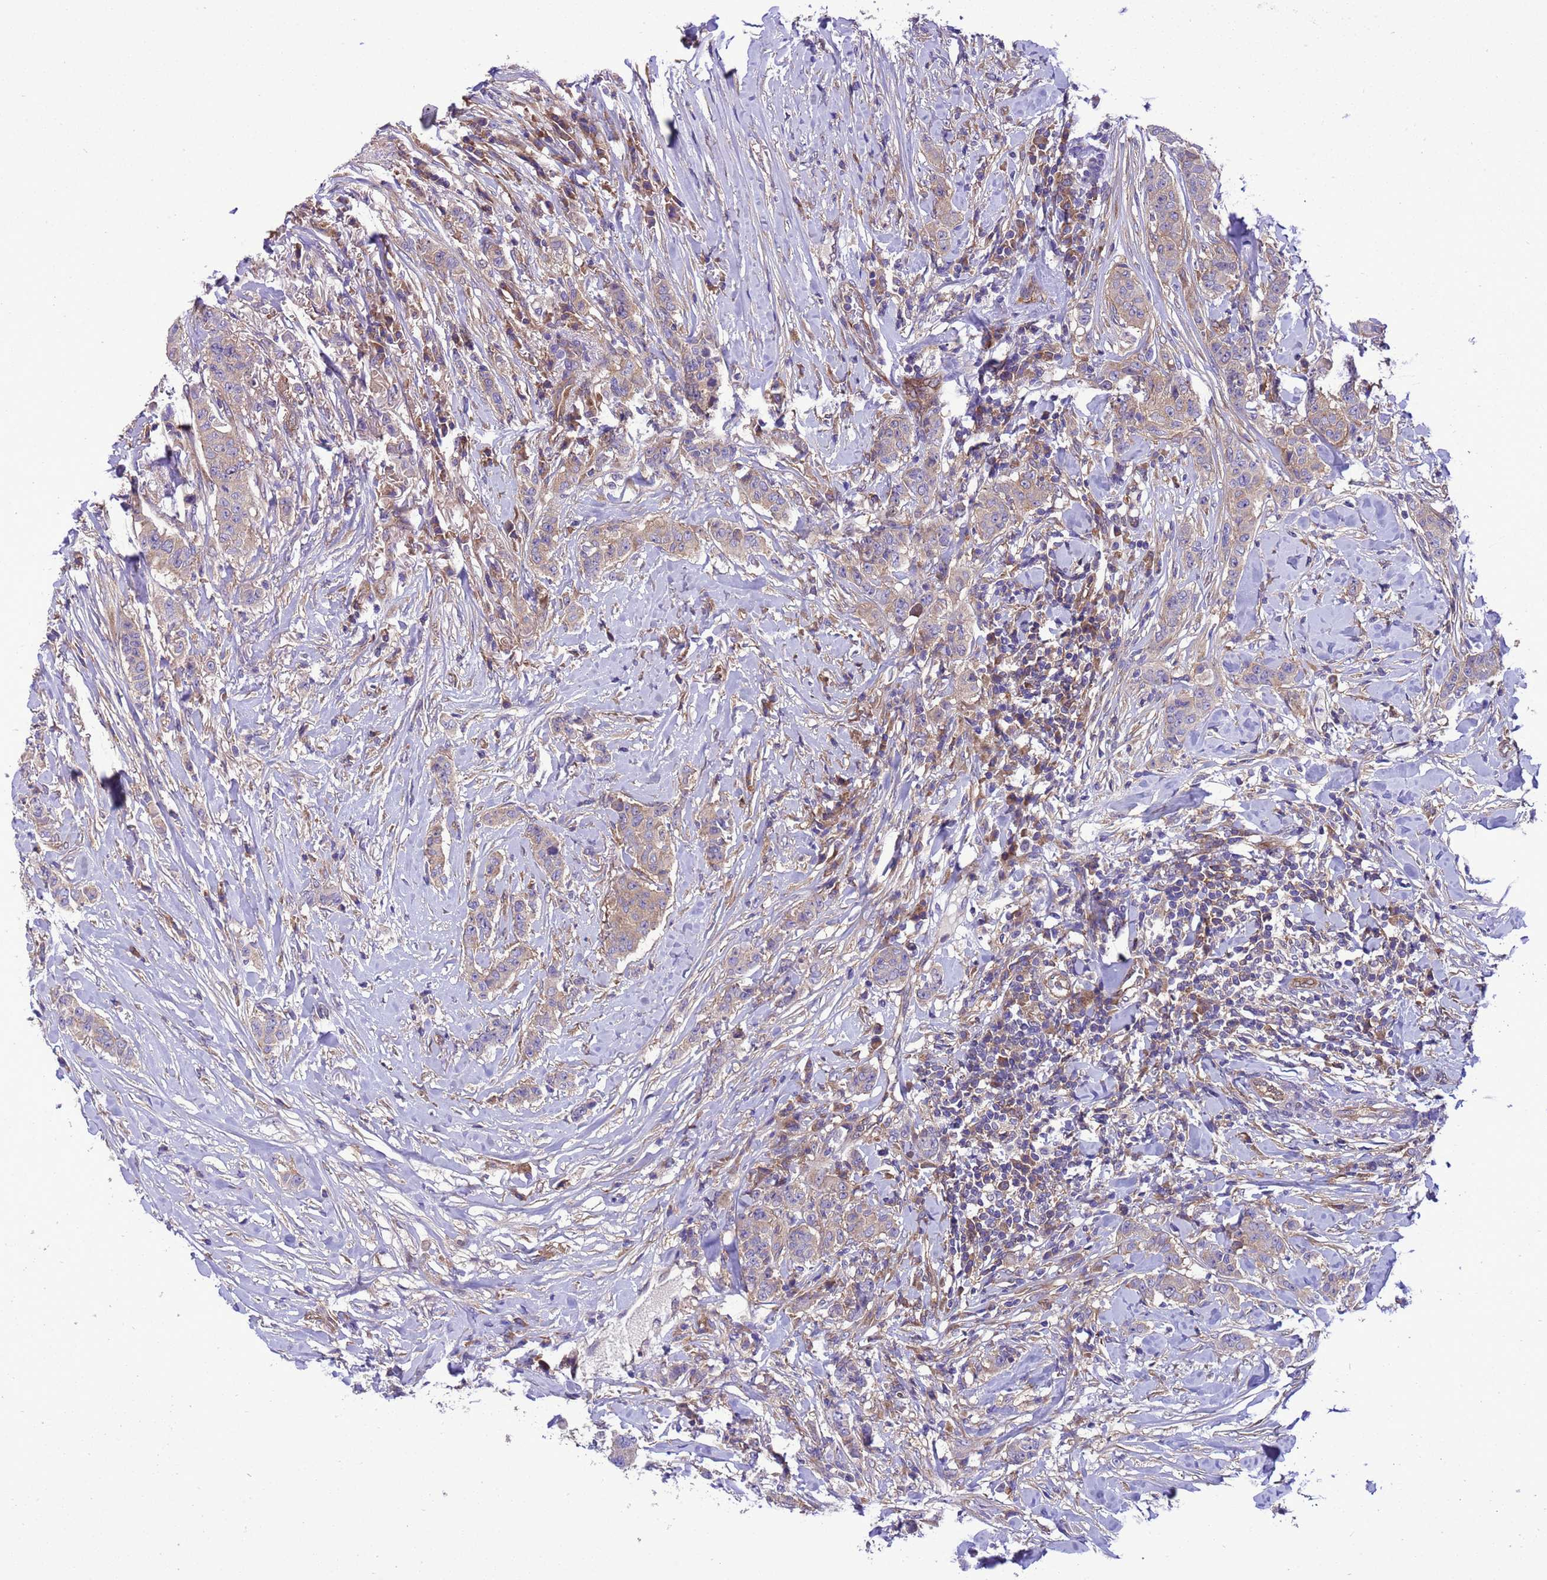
{"staining": {"intensity": "weak", "quantity": "<25%", "location": "cytoplasmic/membranous"}, "tissue": "breast cancer", "cell_type": "Tumor cells", "image_type": "cancer", "snomed": [{"axis": "morphology", "description": "Duct carcinoma"}, {"axis": "topography", "description": "Breast"}], "caption": "Immunohistochemistry of breast cancer shows no positivity in tumor cells. Nuclei are stained in blue.", "gene": "RABEP2", "patient": {"sex": "female", "age": 40}}